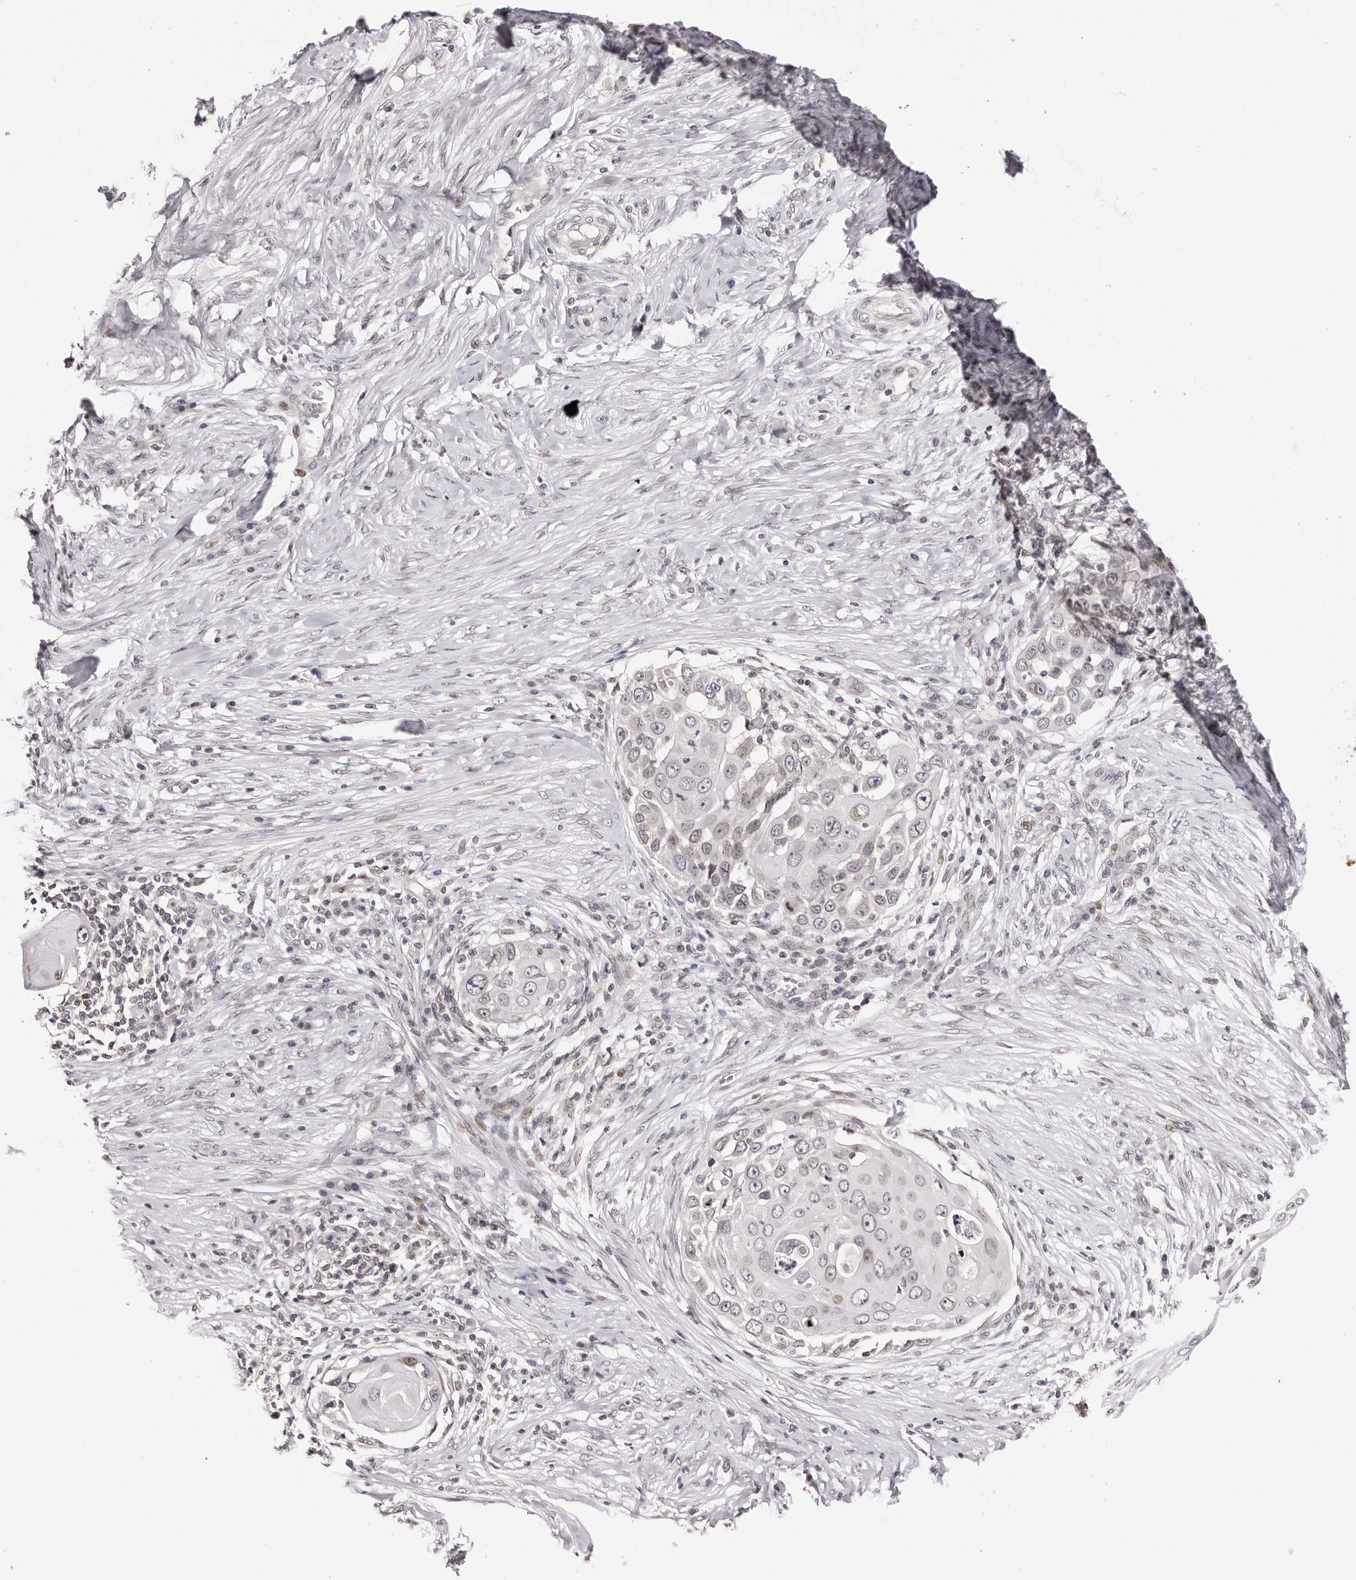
{"staining": {"intensity": "moderate", "quantity": "25%-75%", "location": "cytoplasmic/membranous,nuclear"}, "tissue": "skin cancer", "cell_type": "Tumor cells", "image_type": "cancer", "snomed": [{"axis": "morphology", "description": "Squamous cell carcinoma, NOS"}, {"axis": "topography", "description": "Skin"}], "caption": "A brown stain shows moderate cytoplasmic/membranous and nuclear positivity of a protein in skin cancer tumor cells.", "gene": "NUP153", "patient": {"sex": "female", "age": 44}}